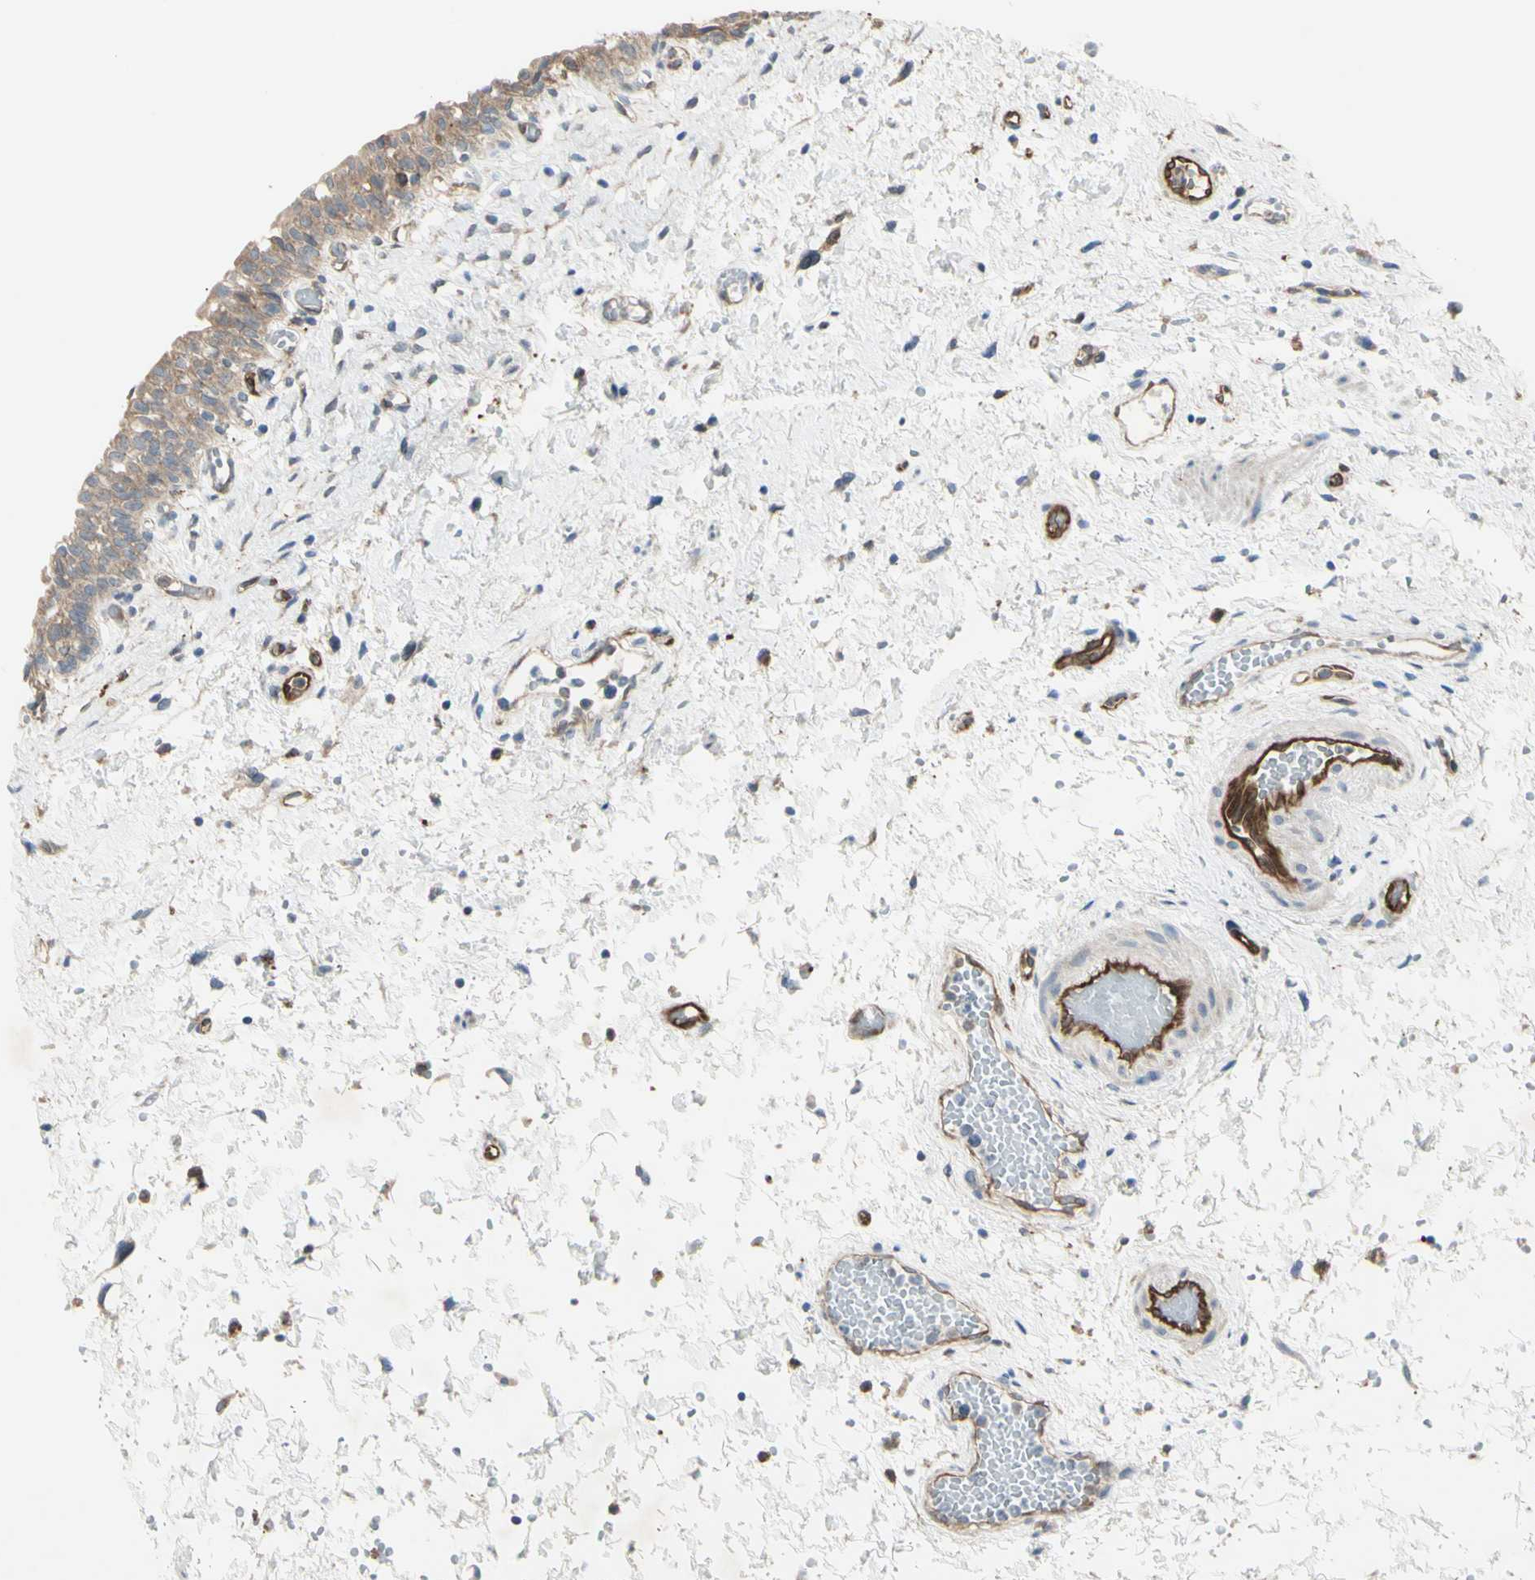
{"staining": {"intensity": "weak", "quantity": ">75%", "location": "cytoplasmic/membranous"}, "tissue": "urinary bladder", "cell_type": "Urothelial cells", "image_type": "normal", "snomed": [{"axis": "morphology", "description": "Normal tissue, NOS"}, {"axis": "topography", "description": "Urinary bladder"}], "caption": "Immunohistochemical staining of unremarkable human urinary bladder displays low levels of weak cytoplasmic/membranous staining in about >75% of urothelial cells. (Stains: DAB in brown, nuclei in blue, Microscopy: brightfield microscopy at high magnification).", "gene": "IGSF9B", "patient": {"sex": "male", "age": 55}}